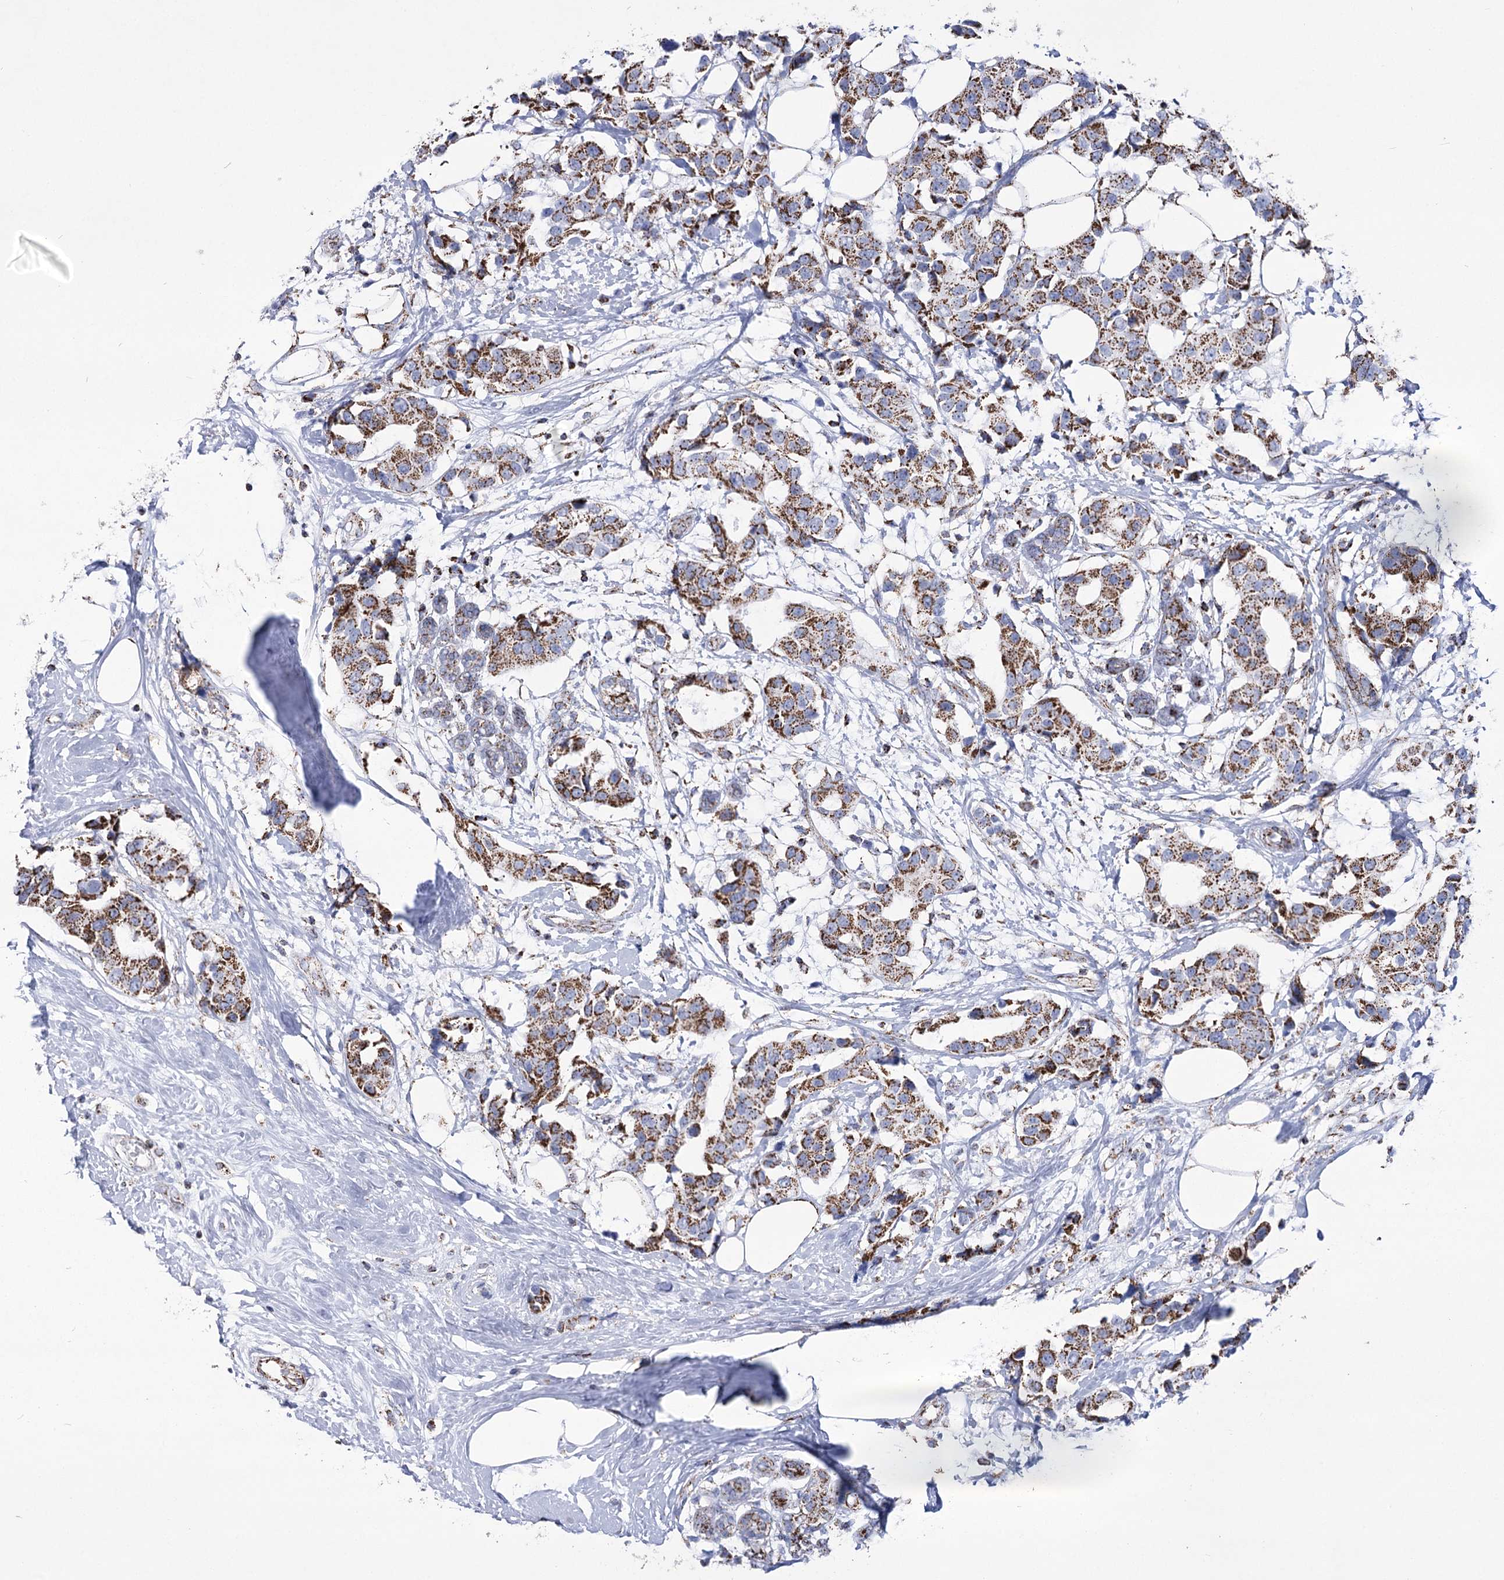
{"staining": {"intensity": "strong", "quantity": ">75%", "location": "cytoplasmic/membranous"}, "tissue": "breast cancer", "cell_type": "Tumor cells", "image_type": "cancer", "snomed": [{"axis": "morphology", "description": "Normal tissue, NOS"}, {"axis": "morphology", "description": "Duct carcinoma"}, {"axis": "topography", "description": "Breast"}], "caption": "The immunohistochemical stain labels strong cytoplasmic/membranous expression in tumor cells of breast invasive ductal carcinoma tissue.", "gene": "PDHB", "patient": {"sex": "female", "age": 39}}